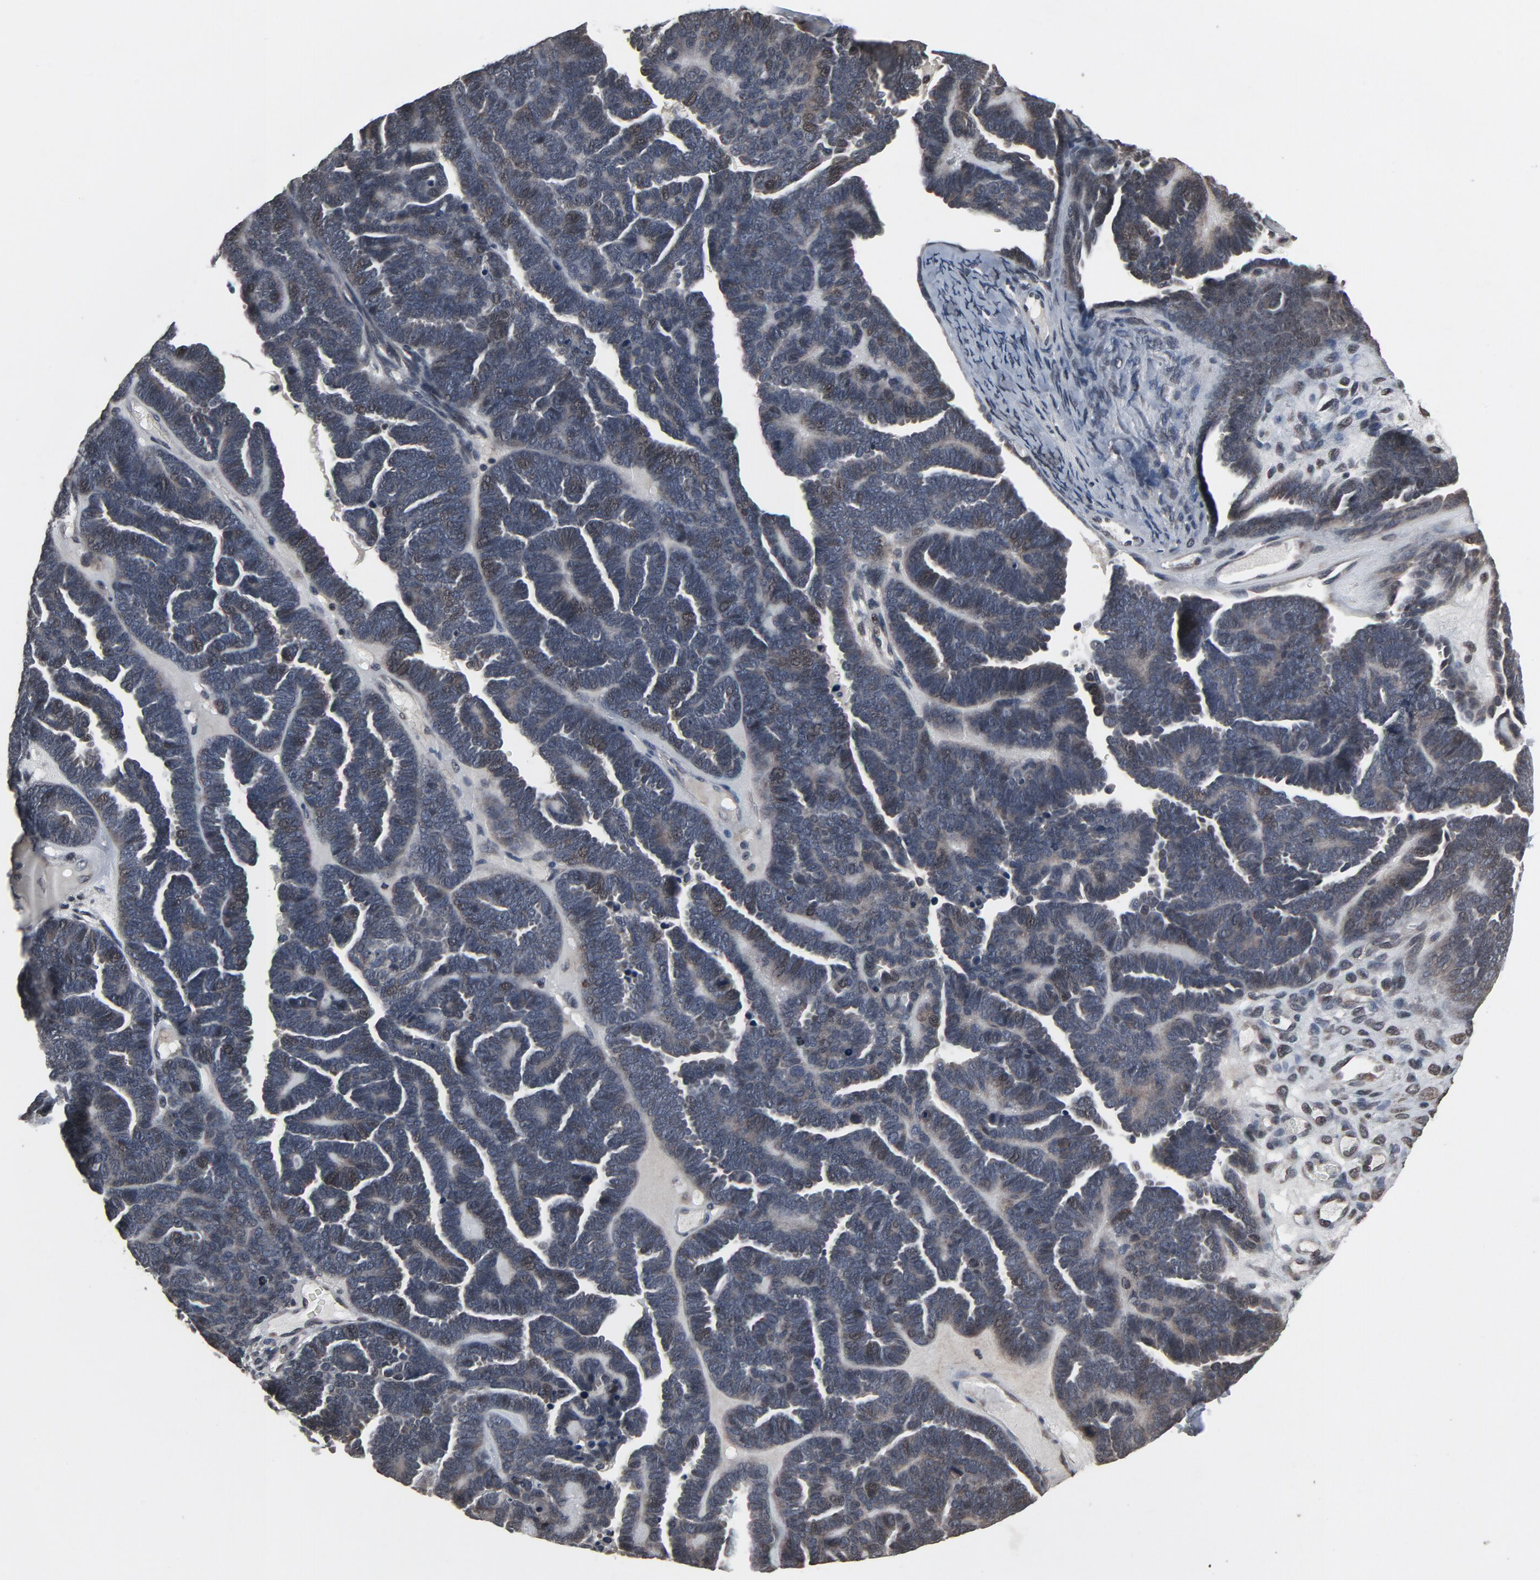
{"staining": {"intensity": "weak", "quantity": "<25%", "location": "nuclear"}, "tissue": "endometrial cancer", "cell_type": "Tumor cells", "image_type": "cancer", "snomed": [{"axis": "morphology", "description": "Neoplasm, malignant, NOS"}, {"axis": "topography", "description": "Endometrium"}], "caption": "Tumor cells show no significant expression in endometrial malignant neoplasm.", "gene": "POM121", "patient": {"sex": "female", "age": 74}}